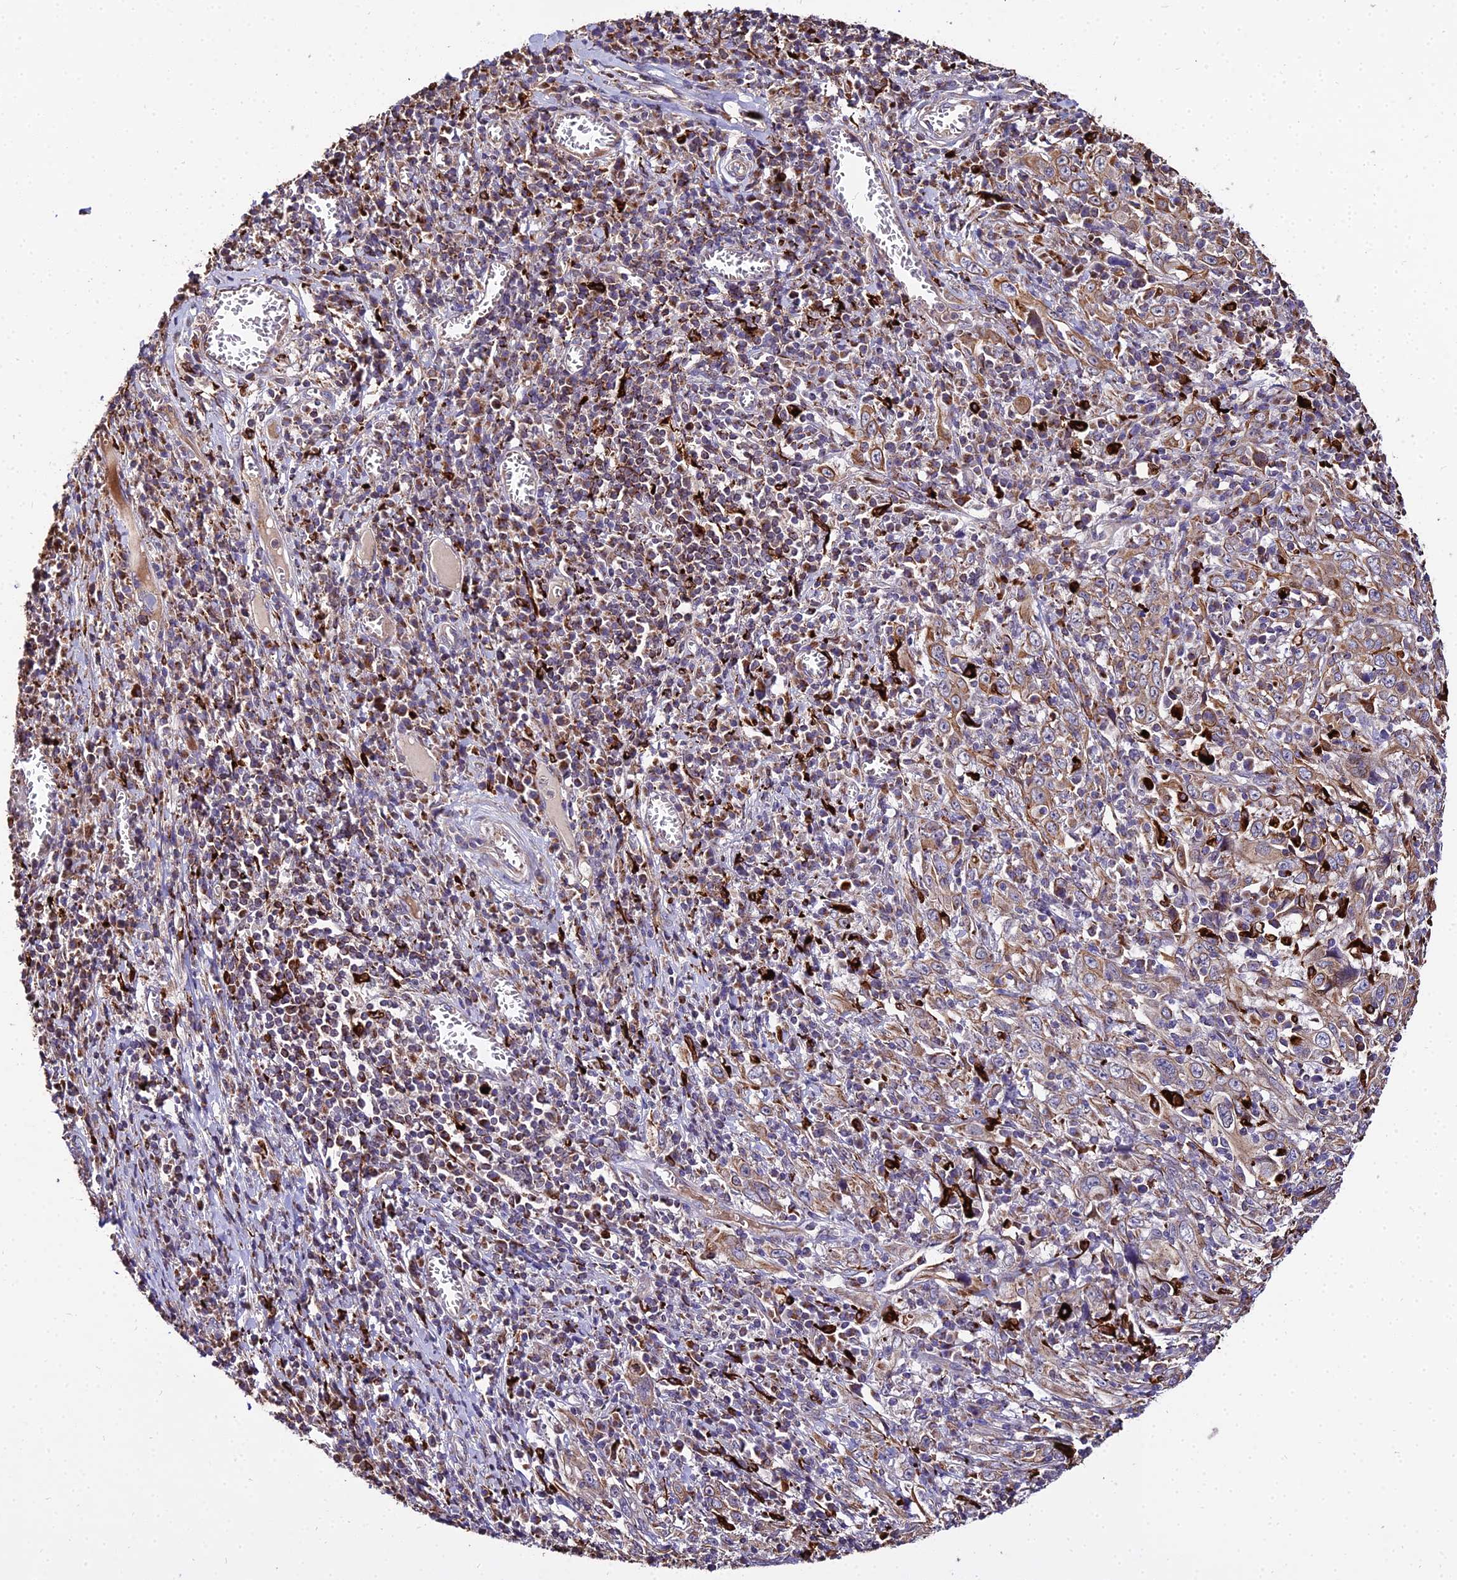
{"staining": {"intensity": "weak", "quantity": ">75%", "location": "cytoplasmic/membranous"}, "tissue": "cervical cancer", "cell_type": "Tumor cells", "image_type": "cancer", "snomed": [{"axis": "morphology", "description": "Squamous cell carcinoma, NOS"}, {"axis": "topography", "description": "Cervix"}], "caption": "Immunohistochemistry micrograph of human cervical cancer (squamous cell carcinoma) stained for a protein (brown), which displays low levels of weak cytoplasmic/membranous staining in approximately >75% of tumor cells.", "gene": "PEX19", "patient": {"sex": "female", "age": 46}}